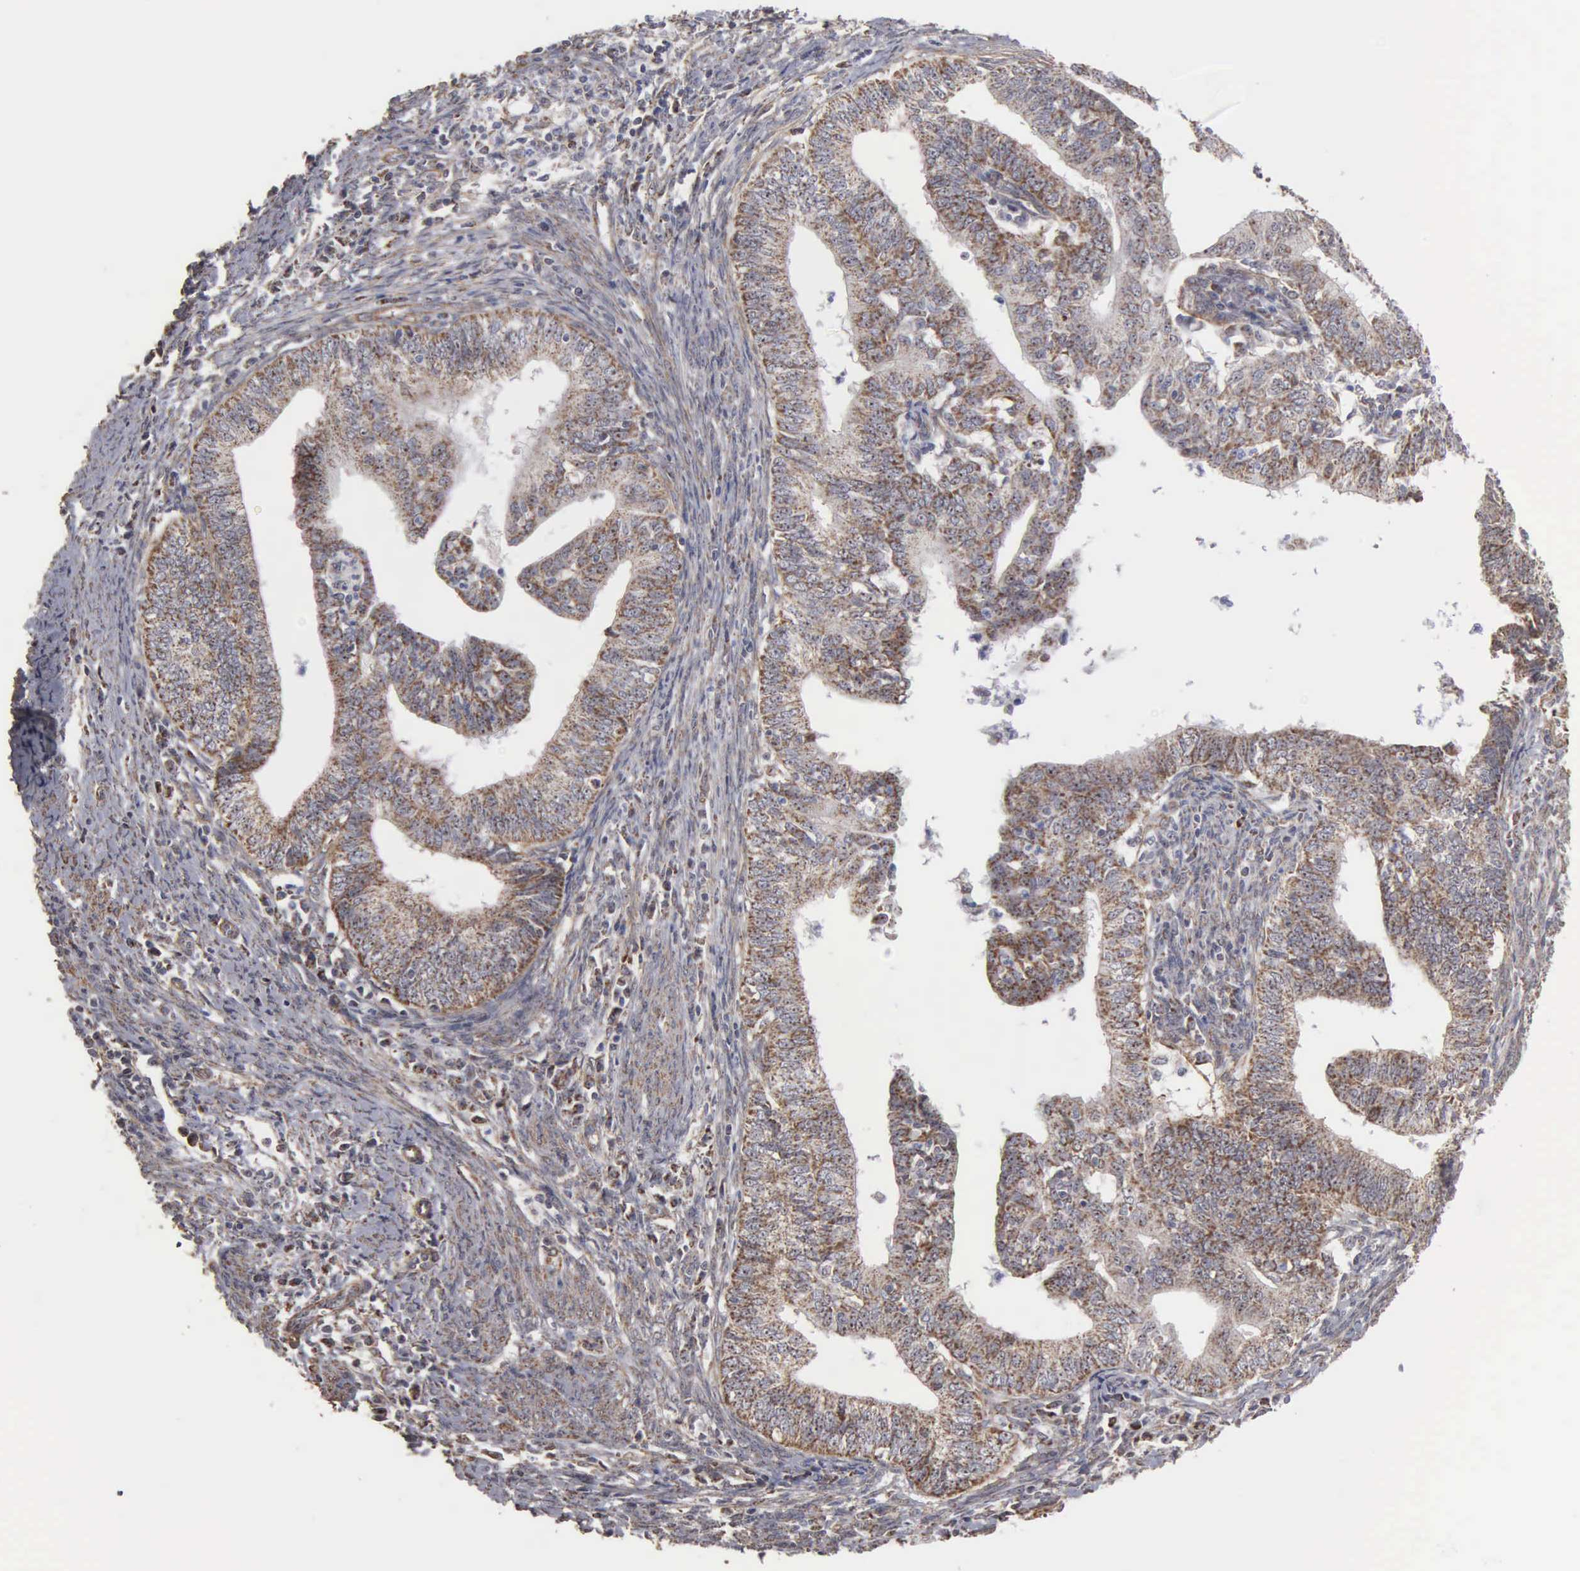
{"staining": {"intensity": "moderate", "quantity": "25%-75%", "location": "cytoplasmic/membranous"}, "tissue": "endometrial cancer", "cell_type": "Tumor cells", "image_type": "cancer", "snomed": [{"axis": "morphology", "description": "Adenocarcinoma, NOS"}, {"axis": "topography", "description": "Endometrium"}], "caption": "DAB (3,3'-diaminobenzidine) immunohistochemical staining of human adenocarcinoma (endometrial) shows moderate cytoplasmic/membranous protein staining in approximately 25%-75% of tumor cells. The protein is shown in brown color, while the nuclei are stained blue.", "gene": "NGDN", "patient": {"sex": "female", "age": 66}}